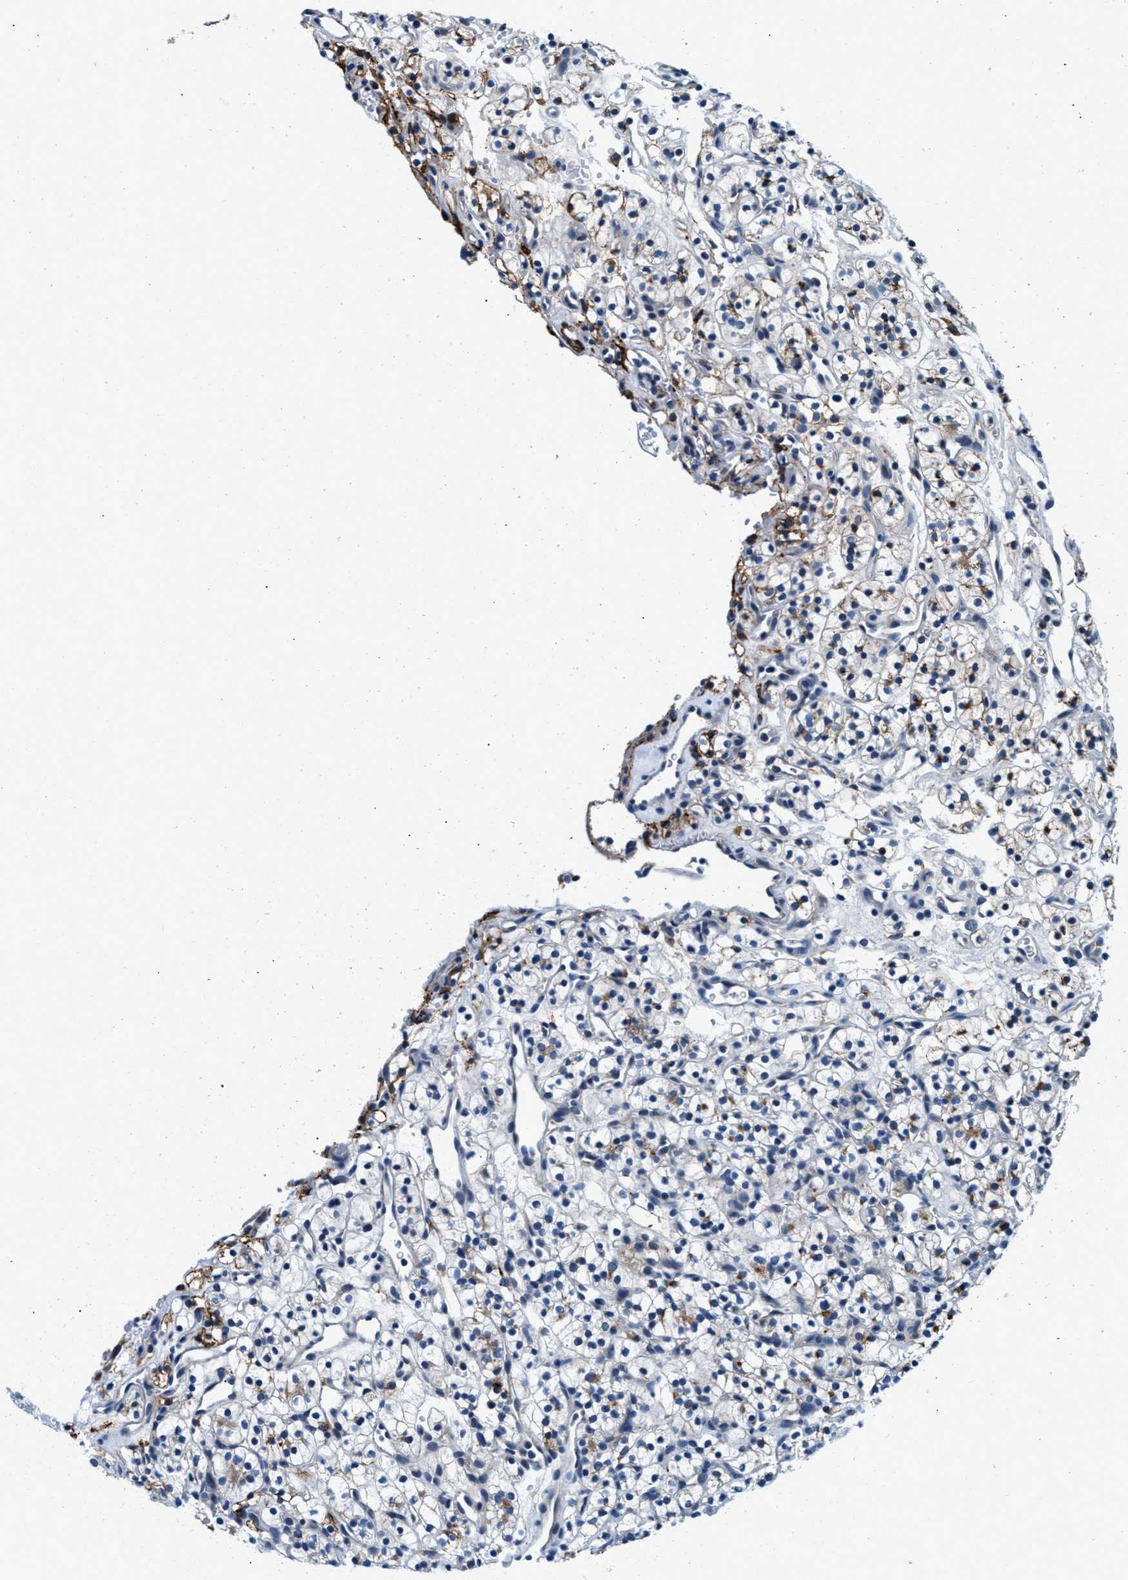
{"staining": {"intensity": "moderate", "quantity": "25%-75%", "location": "cytoplasmic/membranous"}, "tissue": "renal cancer", "cell_type": "Tumor cells", "image_type": "cancer", "snomed": [{"axis": "morphology", "description": "Adenocarcinoma, NOS"}, {"axis": "topography", "description": "Kidney"}], "caption": "Immunohistochemical staining of renal cancer (adenocarcinoma) displays medium levels of moderate cytoplasmic/membranous positivity in approximately 25%-75% of tumor cells.", "gene": "SLFN11", "patient": {"sex": "female", "age": 57}}